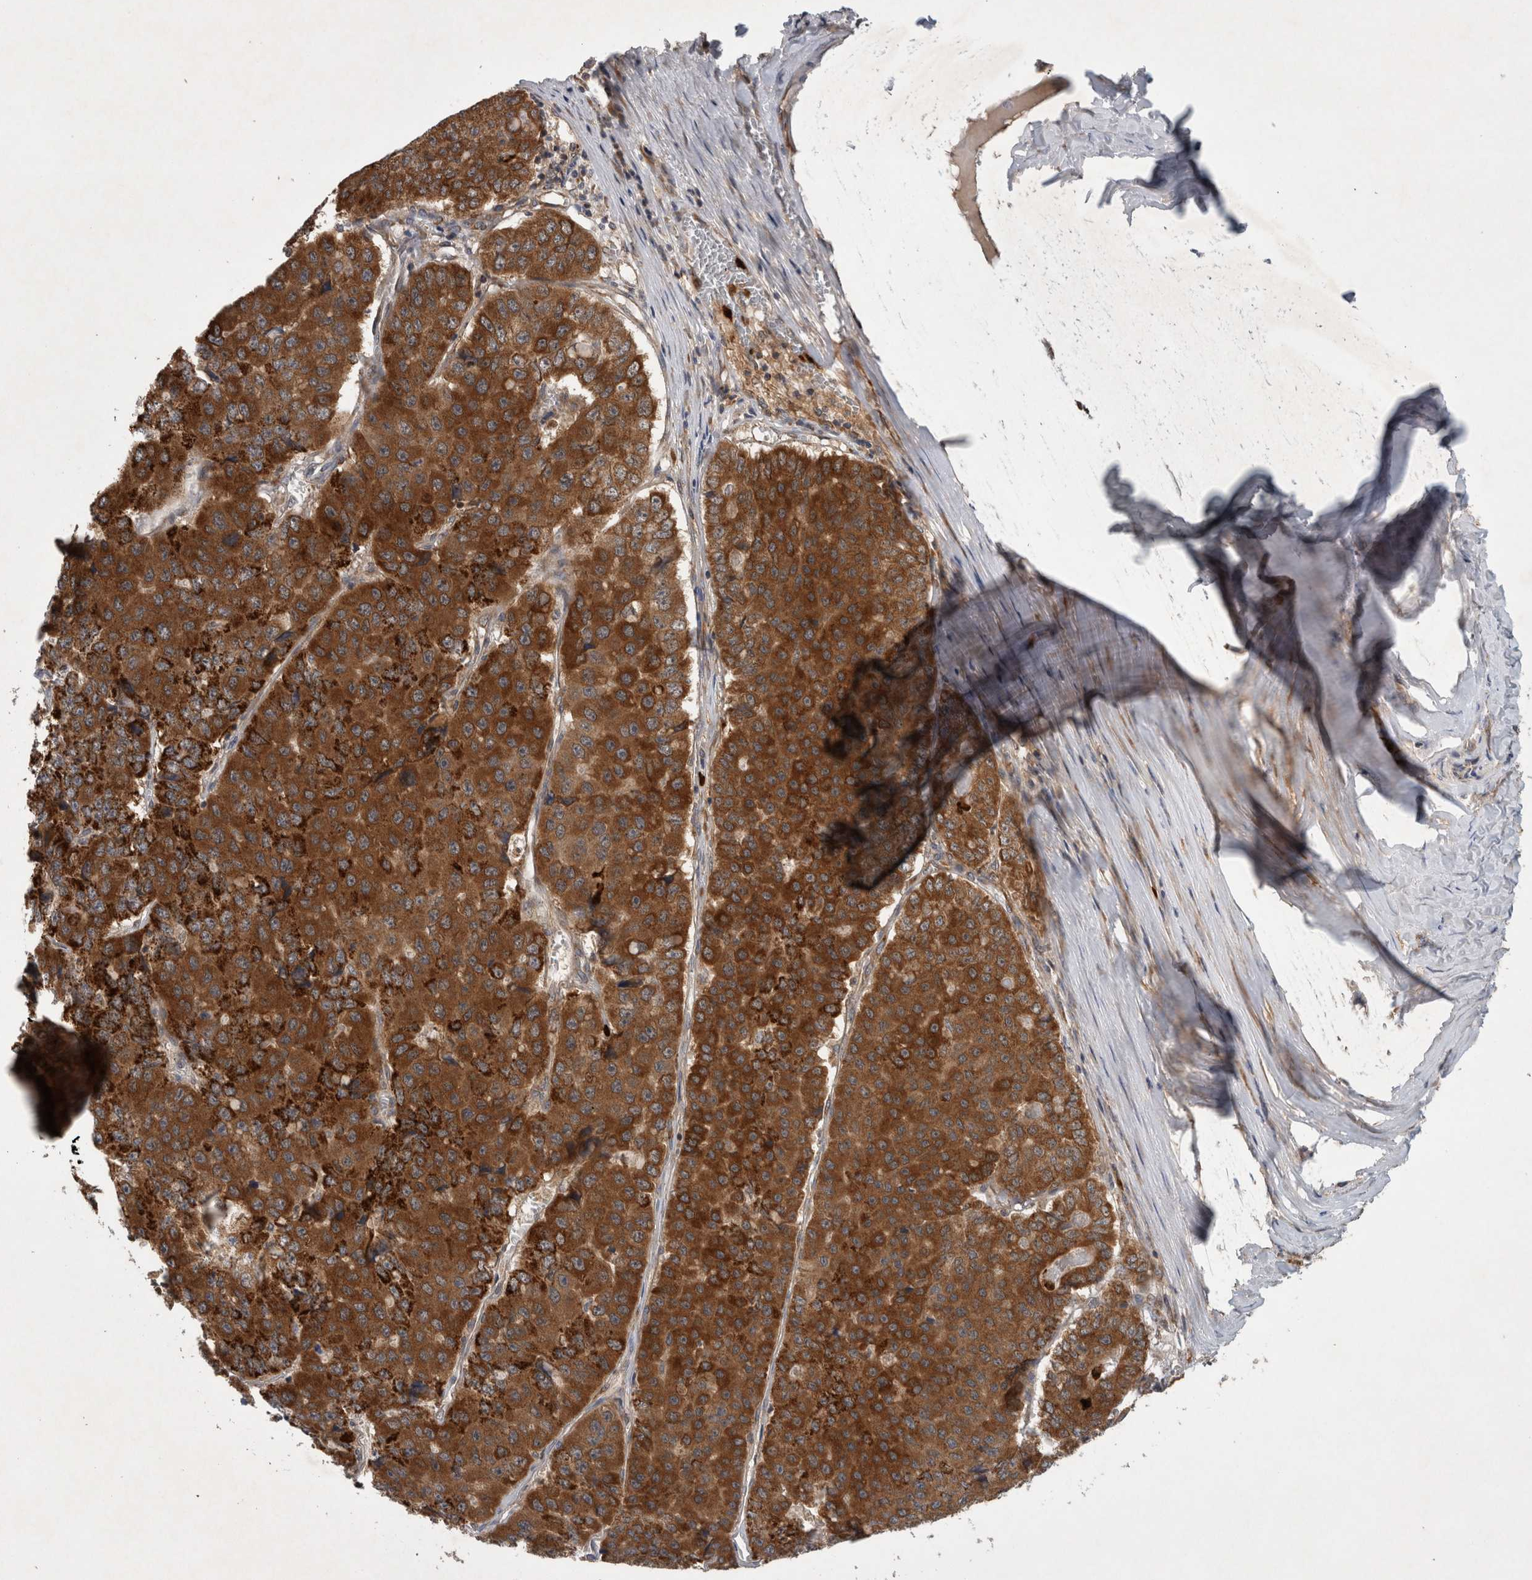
{"staining": {"intensity": "strong", "quantity": ">75%", "location": "cytoplasmic/membranous"}, "tissue": "pancreatic cancer", "cell_type": "Tumor cells", "image_type": "cancer", "snomed": [{"axis": "morphology", "description": "Adenocarcinoma, NOS"}, {"axis": "topography", "description": "Pancreas"}], "caption": "Strong cytoplasmic/membranous staining is present in approximately >75% of tumor cells in pancreatic cancer. (Stains: DAB (3,3'-diaminobenzidine) in brown, nuclei in blue, Microscopy: brightfield microscopy at high magnification).", "gene": "PDCD2", "patient": {"sex": "male", "age": 50}}